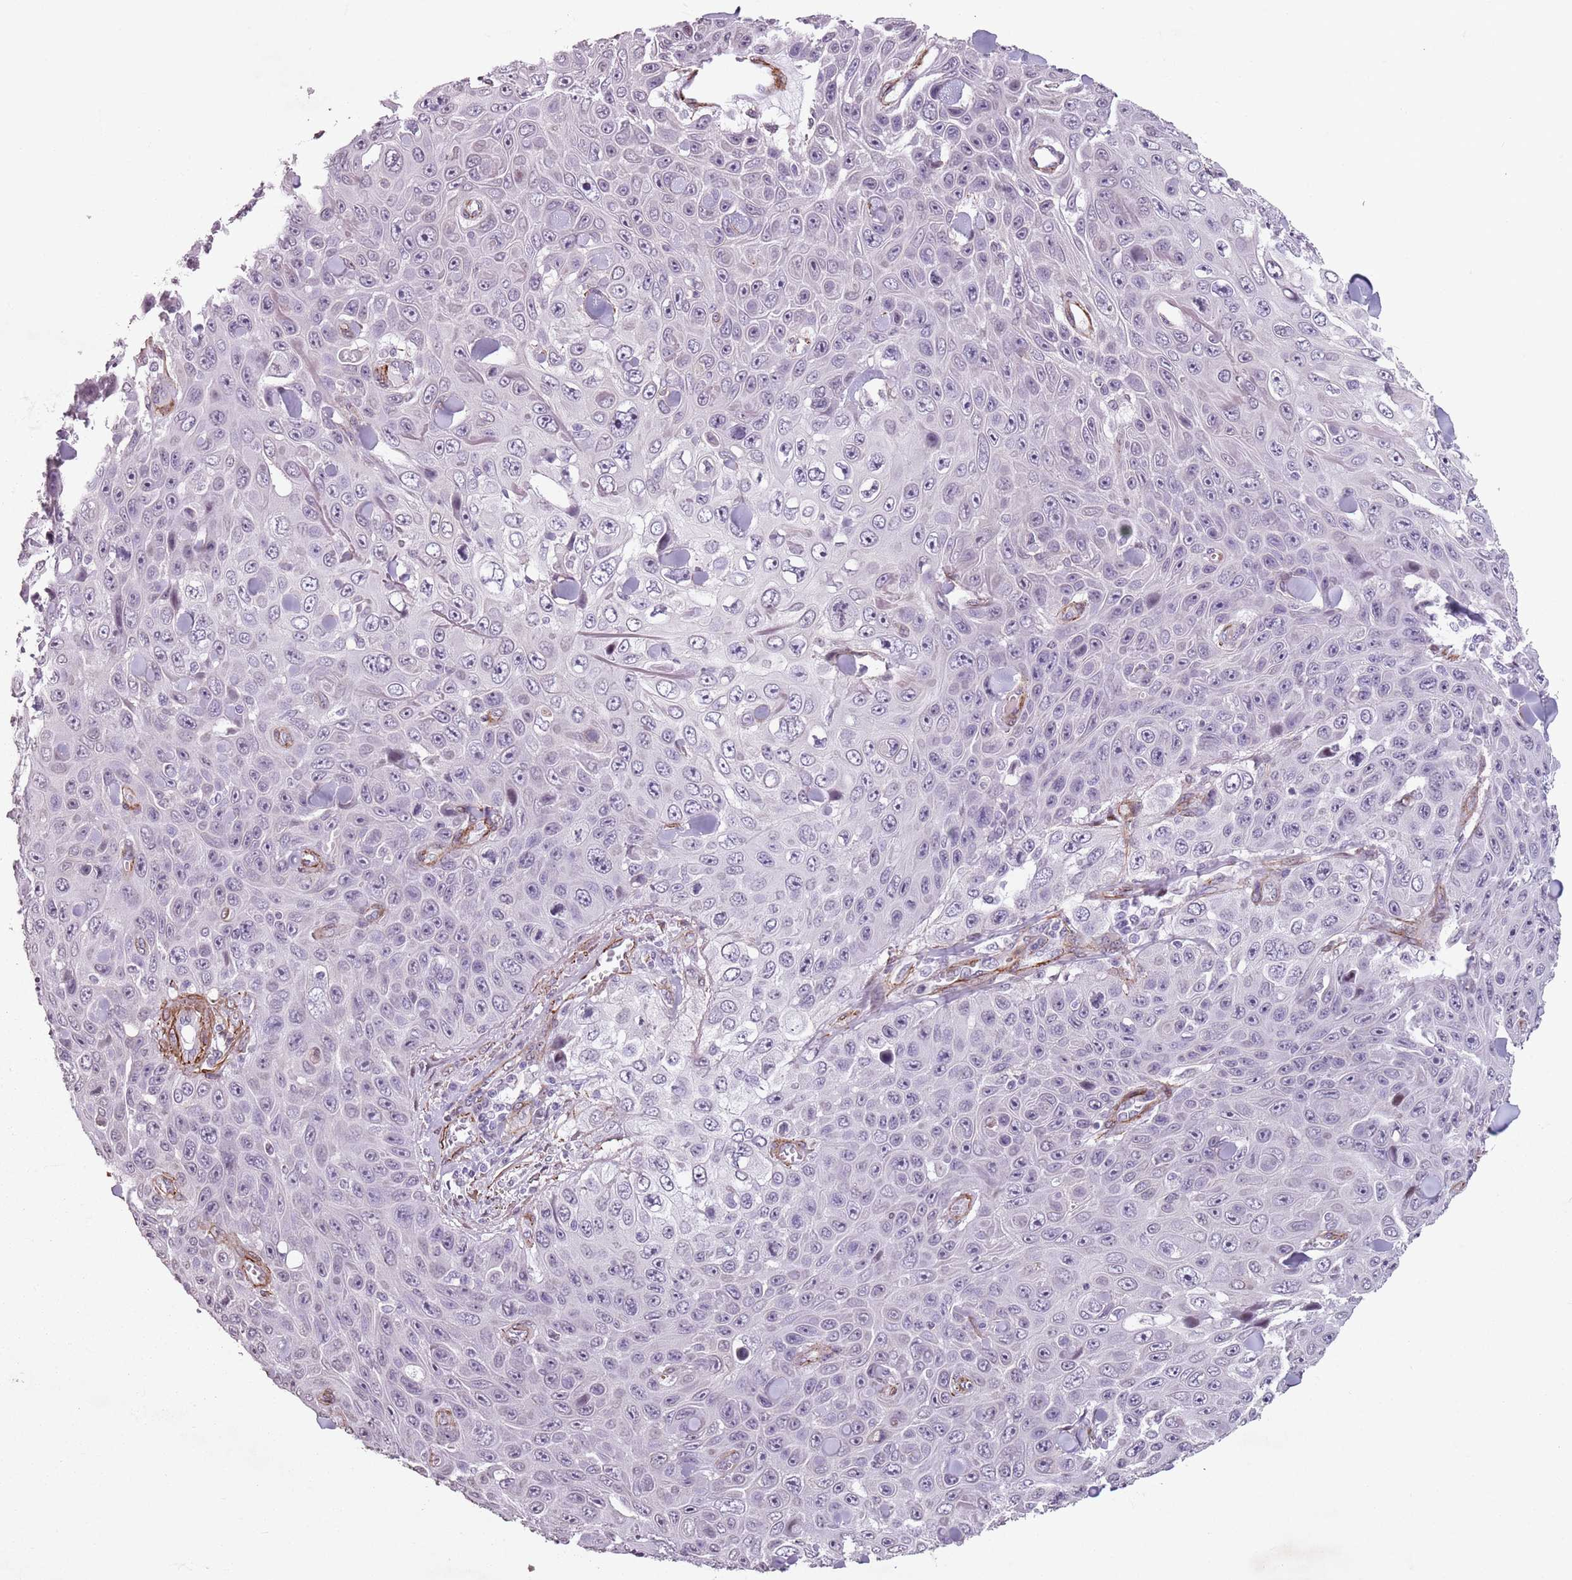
{"staining": {"intensity": "negative", "quantity": "none", "location": "none"}, "tissue": "skin cancer", "cell_type": "Tumor cells", "image_type": "cancer", "snomed": [{"axis": "morphology", "description": "Squamous cell carcinoma, NOS"}, {"axis": "topography", "description": "Skin"}], "caption": "Skin cancer stained for a protein using IHC shows no expression tumor cells.", "gene": "TMC4", "patient": {"sex": "male", "age": 82}}